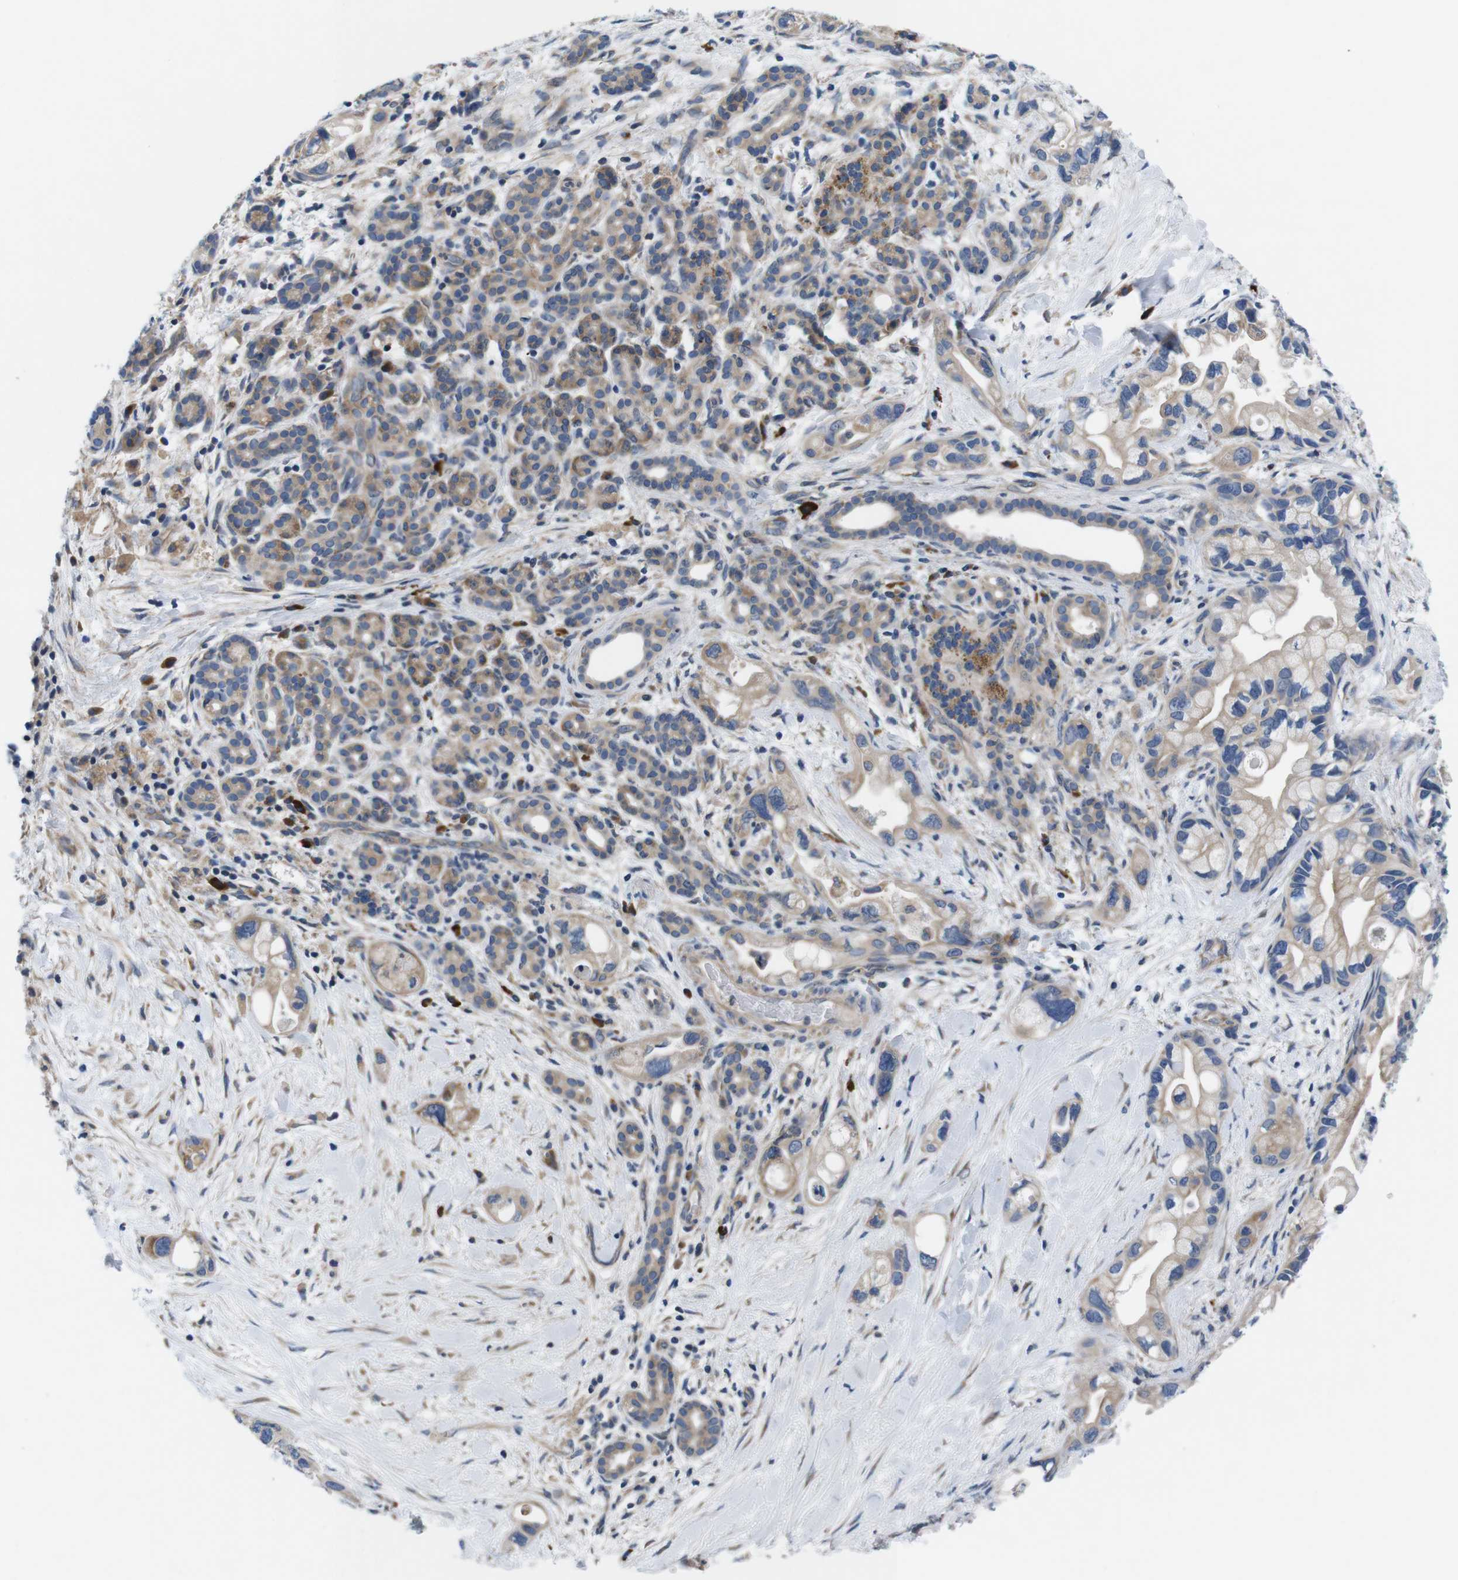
{"staining": {"intensity": "moderate", "quantity": ">75%", "location": "cytoplasmic/membranous"}, "tissue": "pancreatic cancer", "cell_type": "Tumor cells", "image_type": "cancer", "snomed": [{"axis": "morphology", "description": "Adenocarcinoma, NOS"}, {"axis": "topography", "description": "Pancreas"}], "caption": "The photomicrograph exhibits immunohistochemical staining of pancreatic cancer (adenocarcinoma). There is moderate cytoplasmic/membranous positivity is identified in approximately >75% of tumor cells. The staining was performed using DAB, with brown indicating positive protein expression. Nuclei are stained blue with hematoxylin.", "gene": "JAK1", "patient": {"sex": "female", "age": 77}}